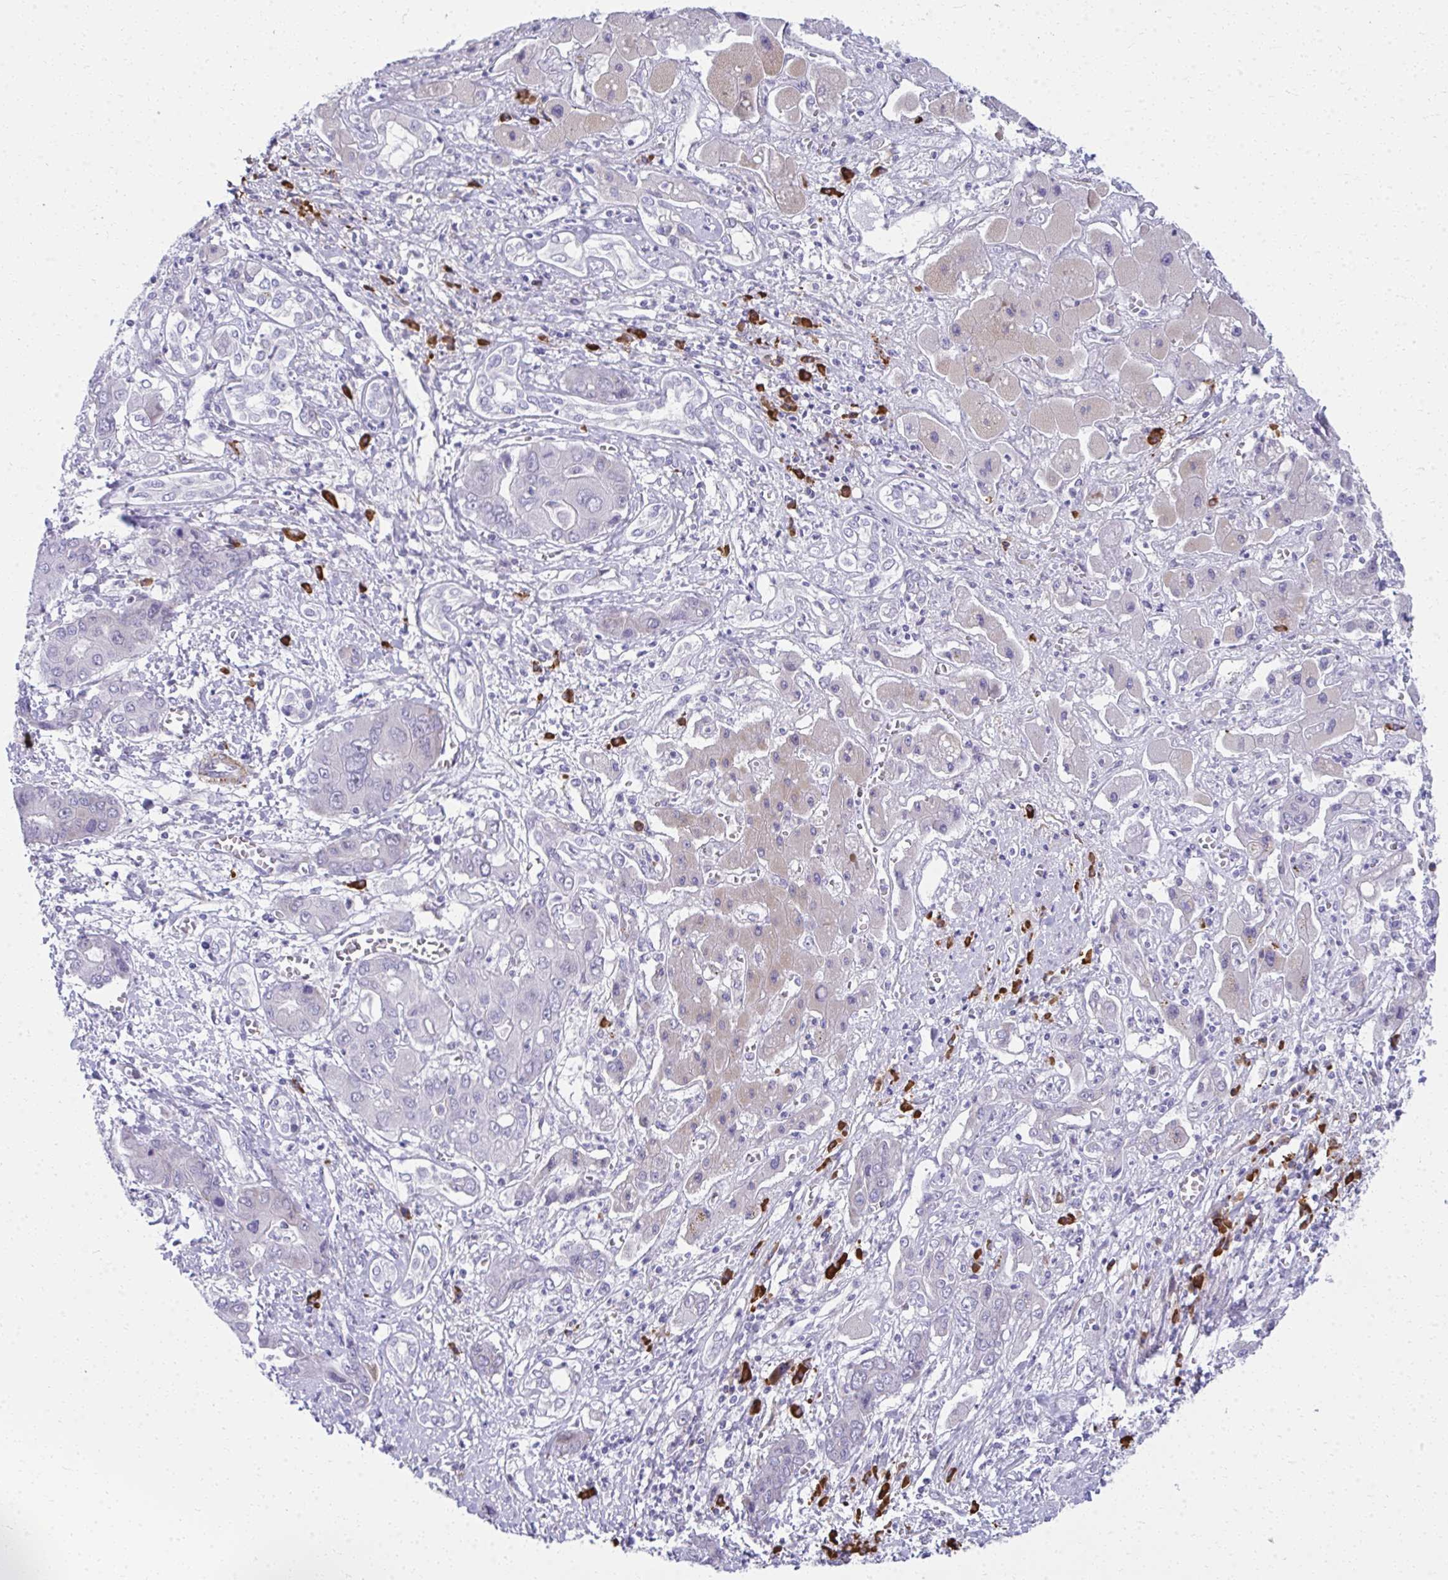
{"staining": {"intensity": "negative", "quantity": "none", "location": "none"}, "tissue": "liver cancer", "cell_type": "Tumor cells", "image_type": "cancer", "snomed": [{"axis": "morphology", "description": "Cholangiocarcinoma"}, {"axis": "topography", "description": "Liver"}], "caption": "Cholangiocarcinoma (liver) stained for a protein using IHC shows no staining tumor cells.", "gene": "PUS7L", "patient": {"sex": "male", "age": 67}}